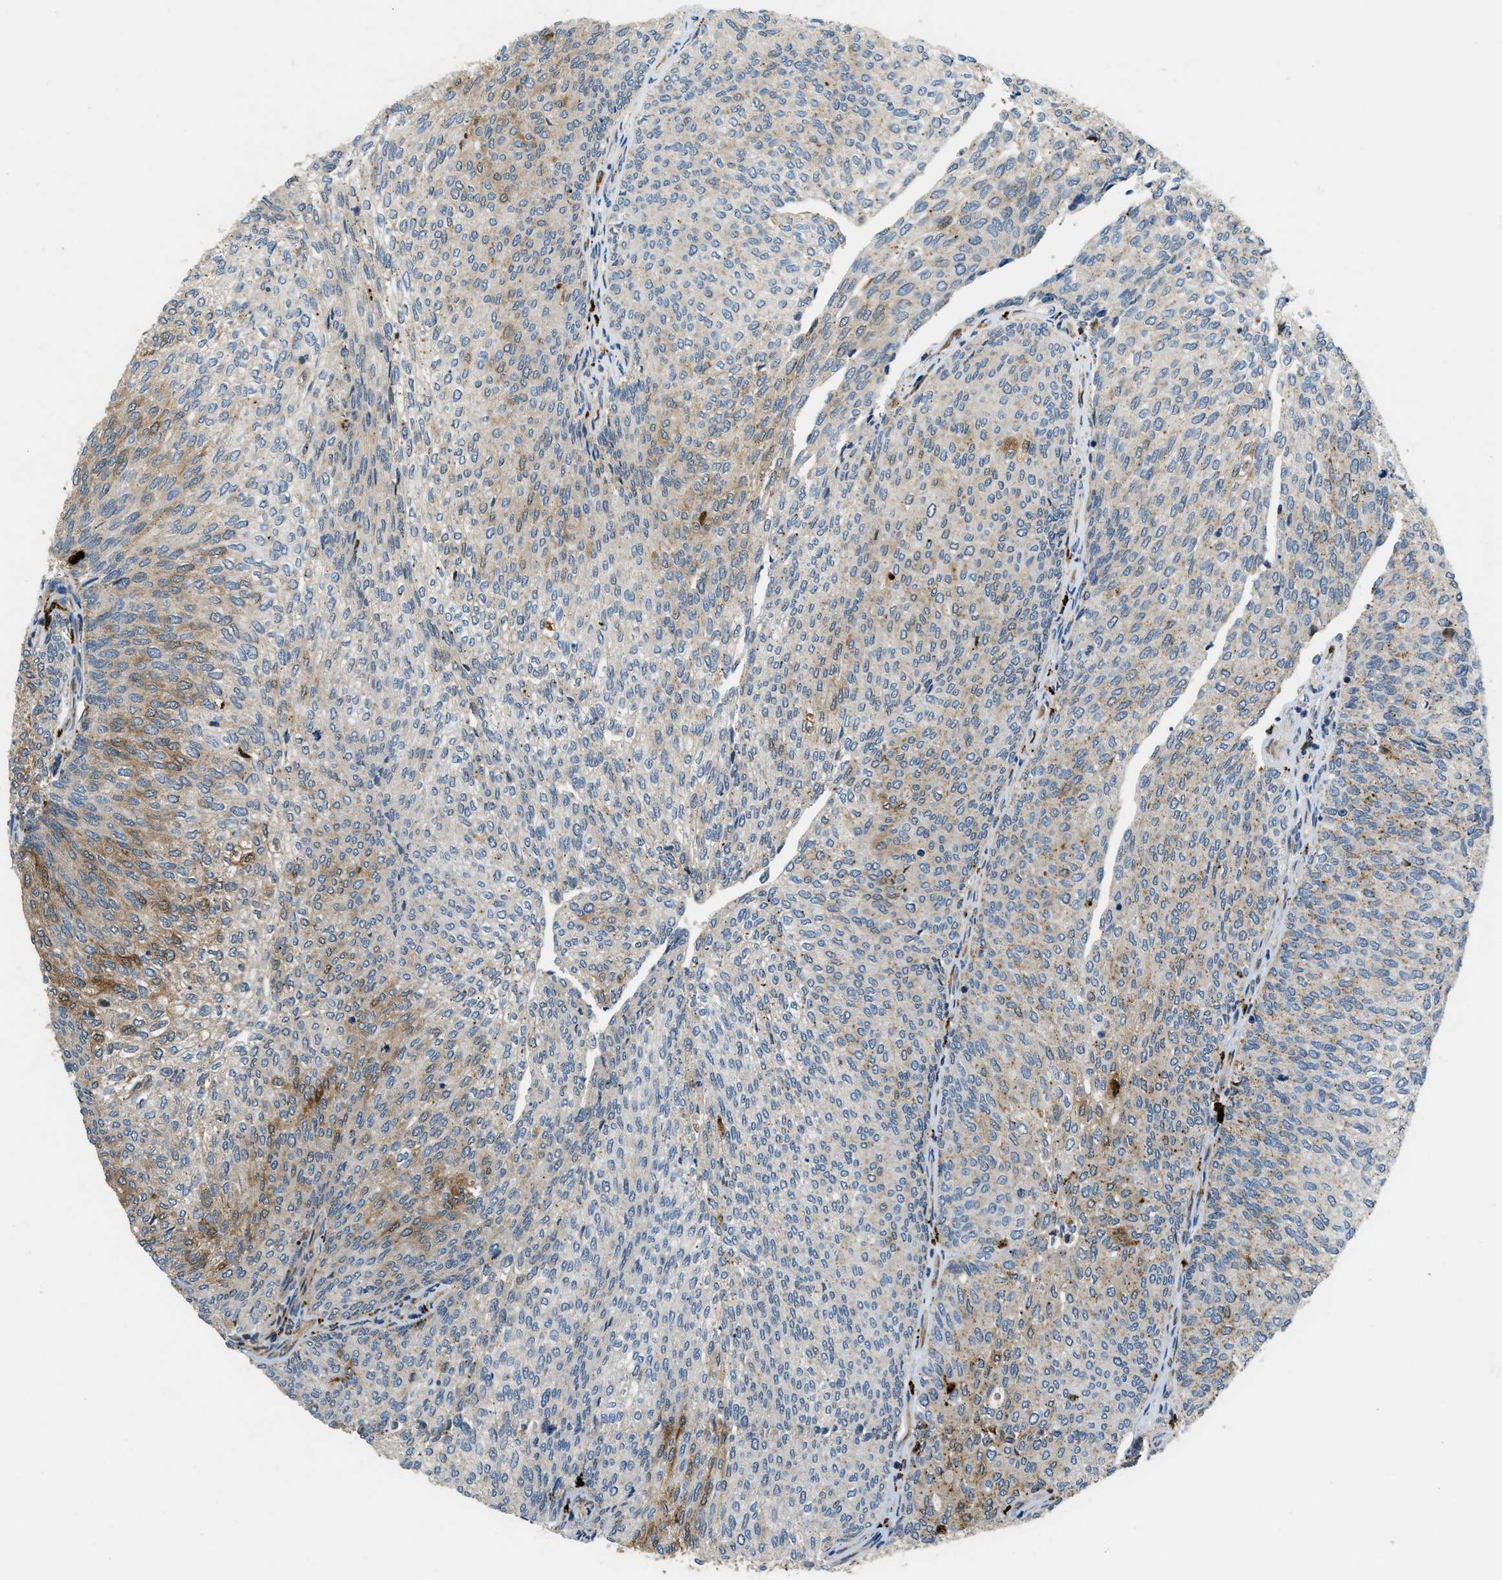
{"staining": {"intensity": "moderate", "quantity": "<25%", "location": "cytoplasmic/membranous"}, "tissue": "urothelial cancer", "cell_type": "Tumor cells", "image_type": "cancer", "snomed": [{"axis": "morphology", "description": "Urothelial carcinoma, Low grade"}, {"axis": "topography", "description": "Urinary bladder"}], "caption": "Human urothelial cancer stained with a protein marker exhibits moderate staining in tumor cells.", "gene": "HERC2", "patient": {"sex": "female", "age": 79}}